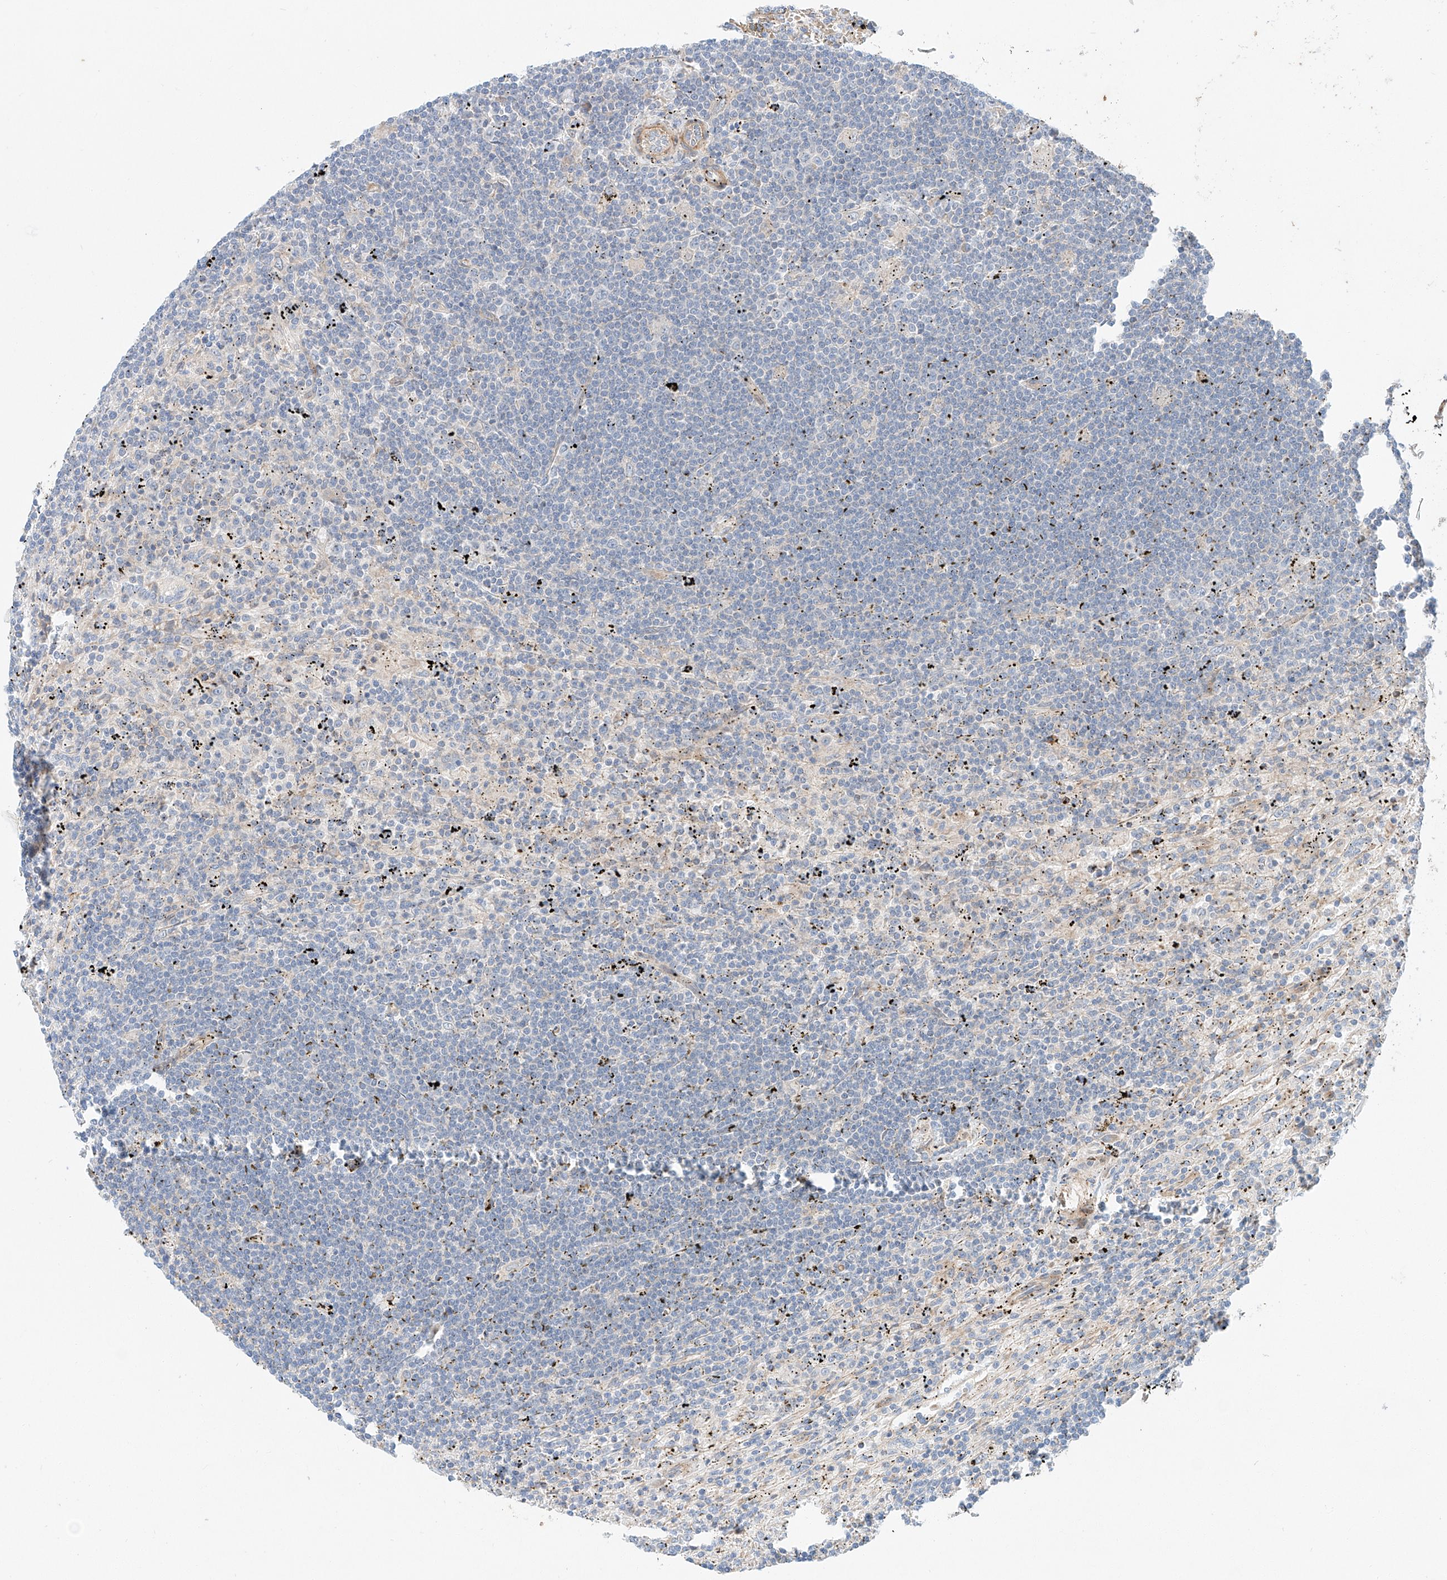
{"staining": {"intensity": "negative", "quantity": "none", "location": "none"}, "tissue": "lymphoma", "cell_type": "Tumor cells", "image_type": "cancer", "snomed": [{"axis": "morphology", "description": "Malignant lymphoma, non-Hodgkin's type, Low grade"}, {"axis": "topography", "description": "Spleen"}], "caption": "Photomicrograph shows no significant protein expression in tumor cells of lymphoma. (Brightfield microscopy of DAB immunohistochemistry at high magnification).", "gene": "MINDY4", "patient": {"sex": "male", "age": 76}}